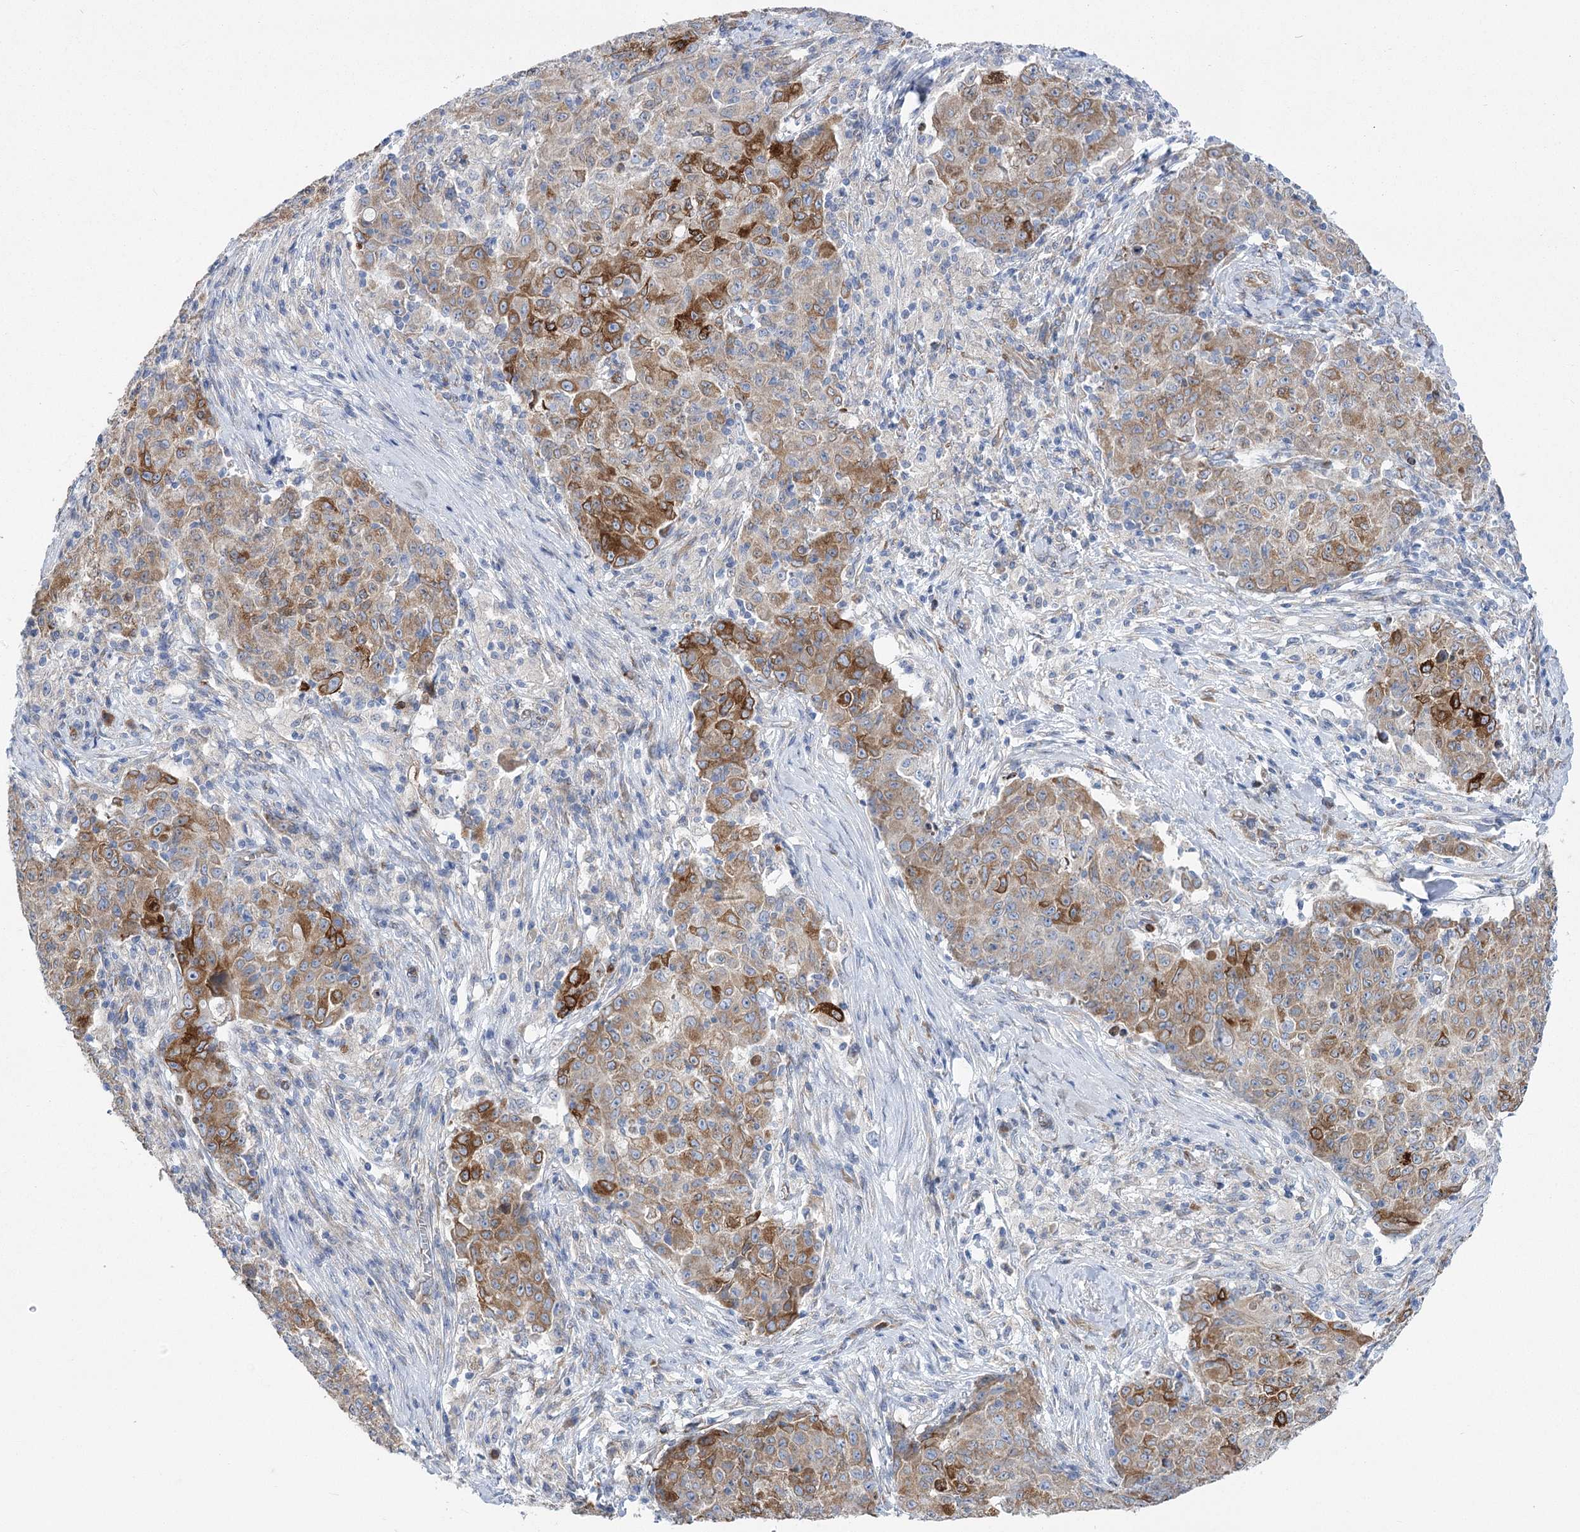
{"staining": {"intensity": "moderate", "quantity": ">75%", "location": "cytoplasmic/membranous"}, "tissue": "ovarian cancer", "cell_type": "Tumor cells", "image_type": "cancer", "snomed": [{"axis": "morphology", "description": "Carcinoma, endometroid"}, {"axis": "topography", "description": "Ovary"}], "caption": "A medium amount of moderate cytoplasmic/membranous expression is present in about >75% of tumor cells in ovarian cancer (endometroid carcinoma) tissue.", "gene": "YTHDC2", "patient": {"sex": "female", "age": 42}}